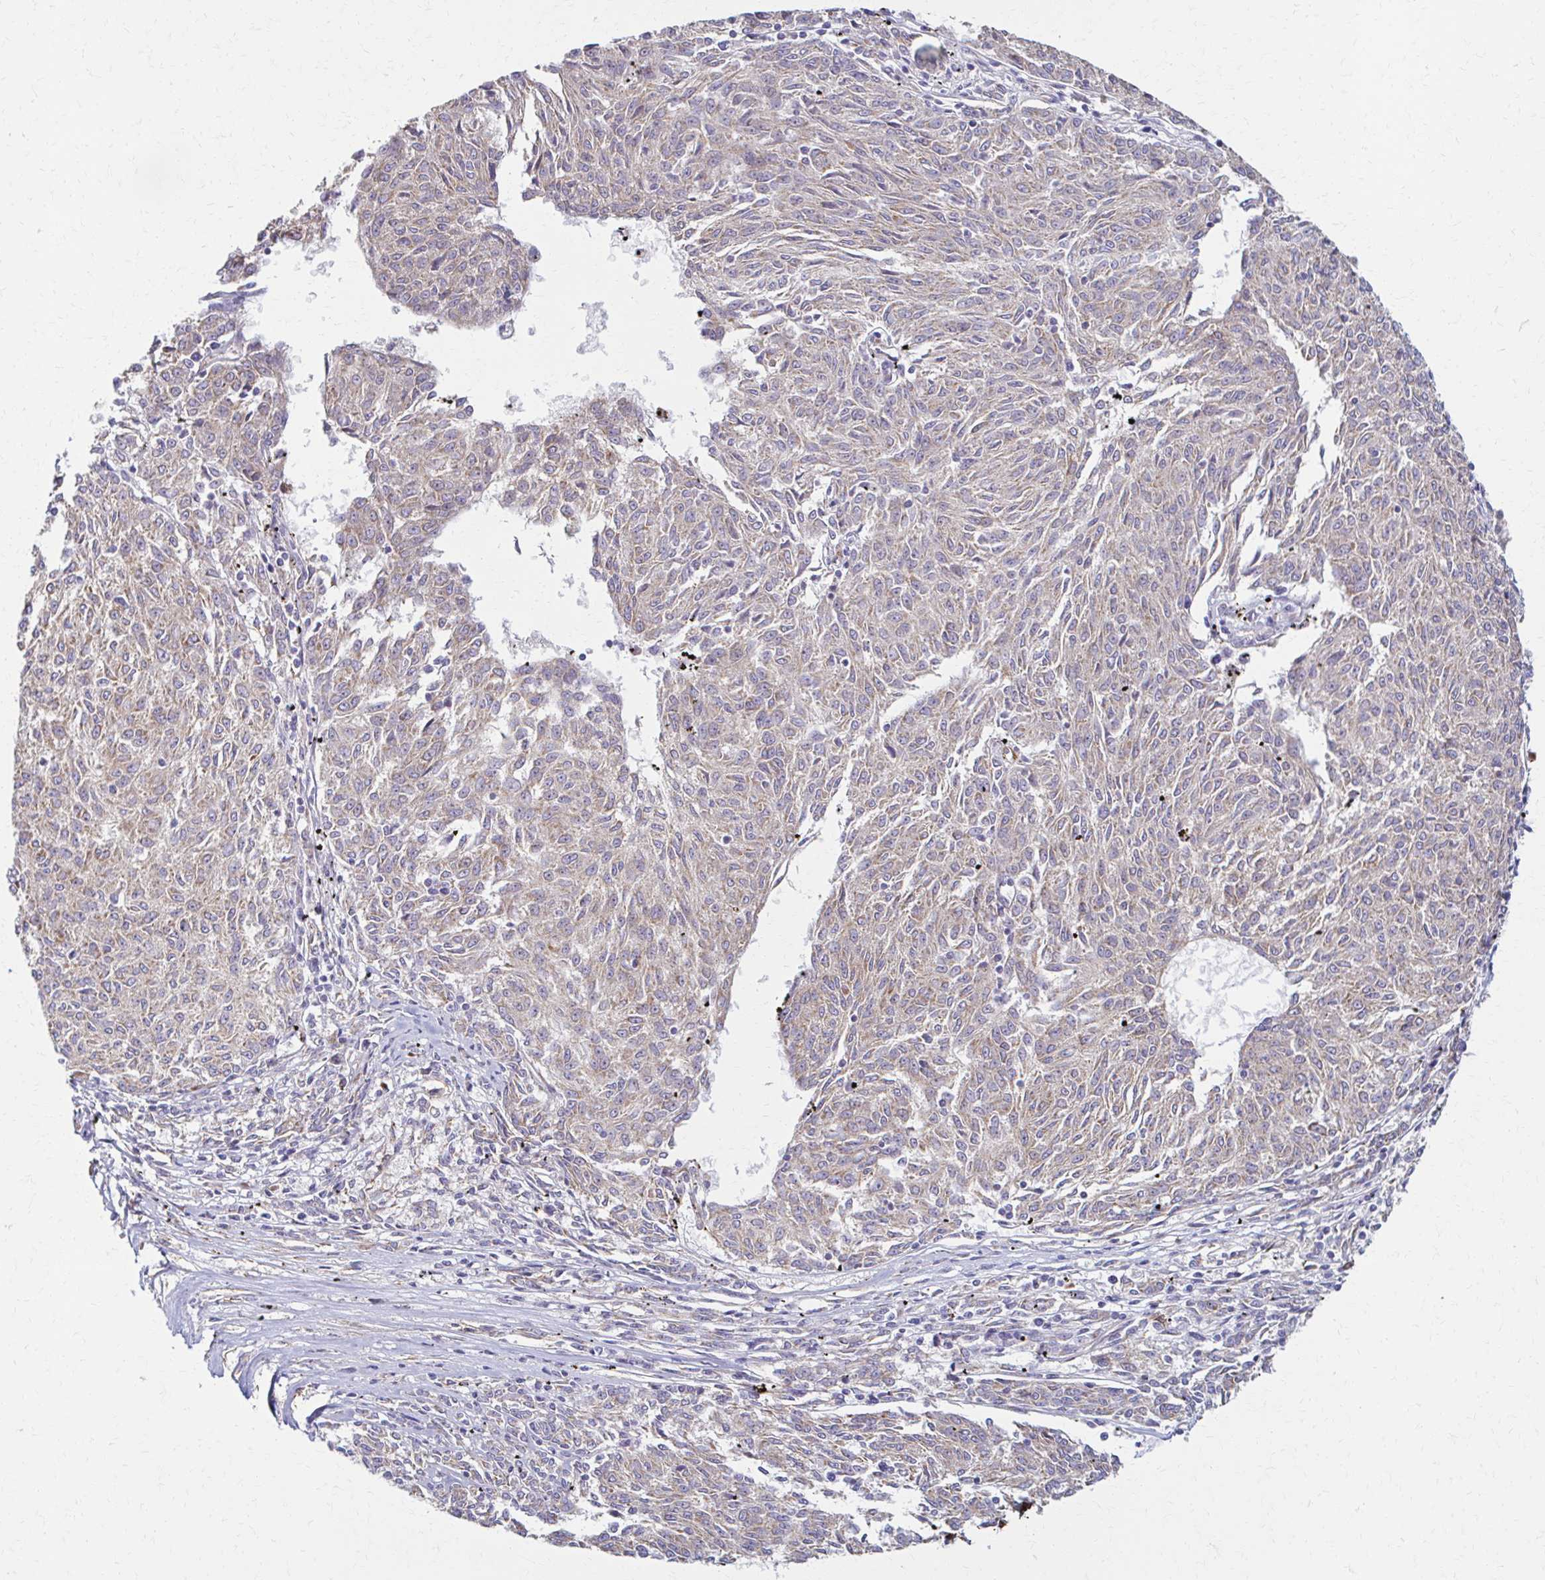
{"staining": {"intensity": "negative", "quantity": "none", "location": "none"}, "tissue": "melanoma", "cell_type": "Tumor cells", "image_type": "cancer", "snomed": [{"axis": "morphology", "description": "Malignant melanoma, NOS"}, {"axis": "topography", "description": "Skin"}], "caption": "High magnification brightfield microscopy of melanoma stained with DAB (brown) and counterstained with hematoxylin (blue): tumor cells show no significant expression.", "gene": "TIMMDC1", "patient": {"sex": "female", "age": 72}}